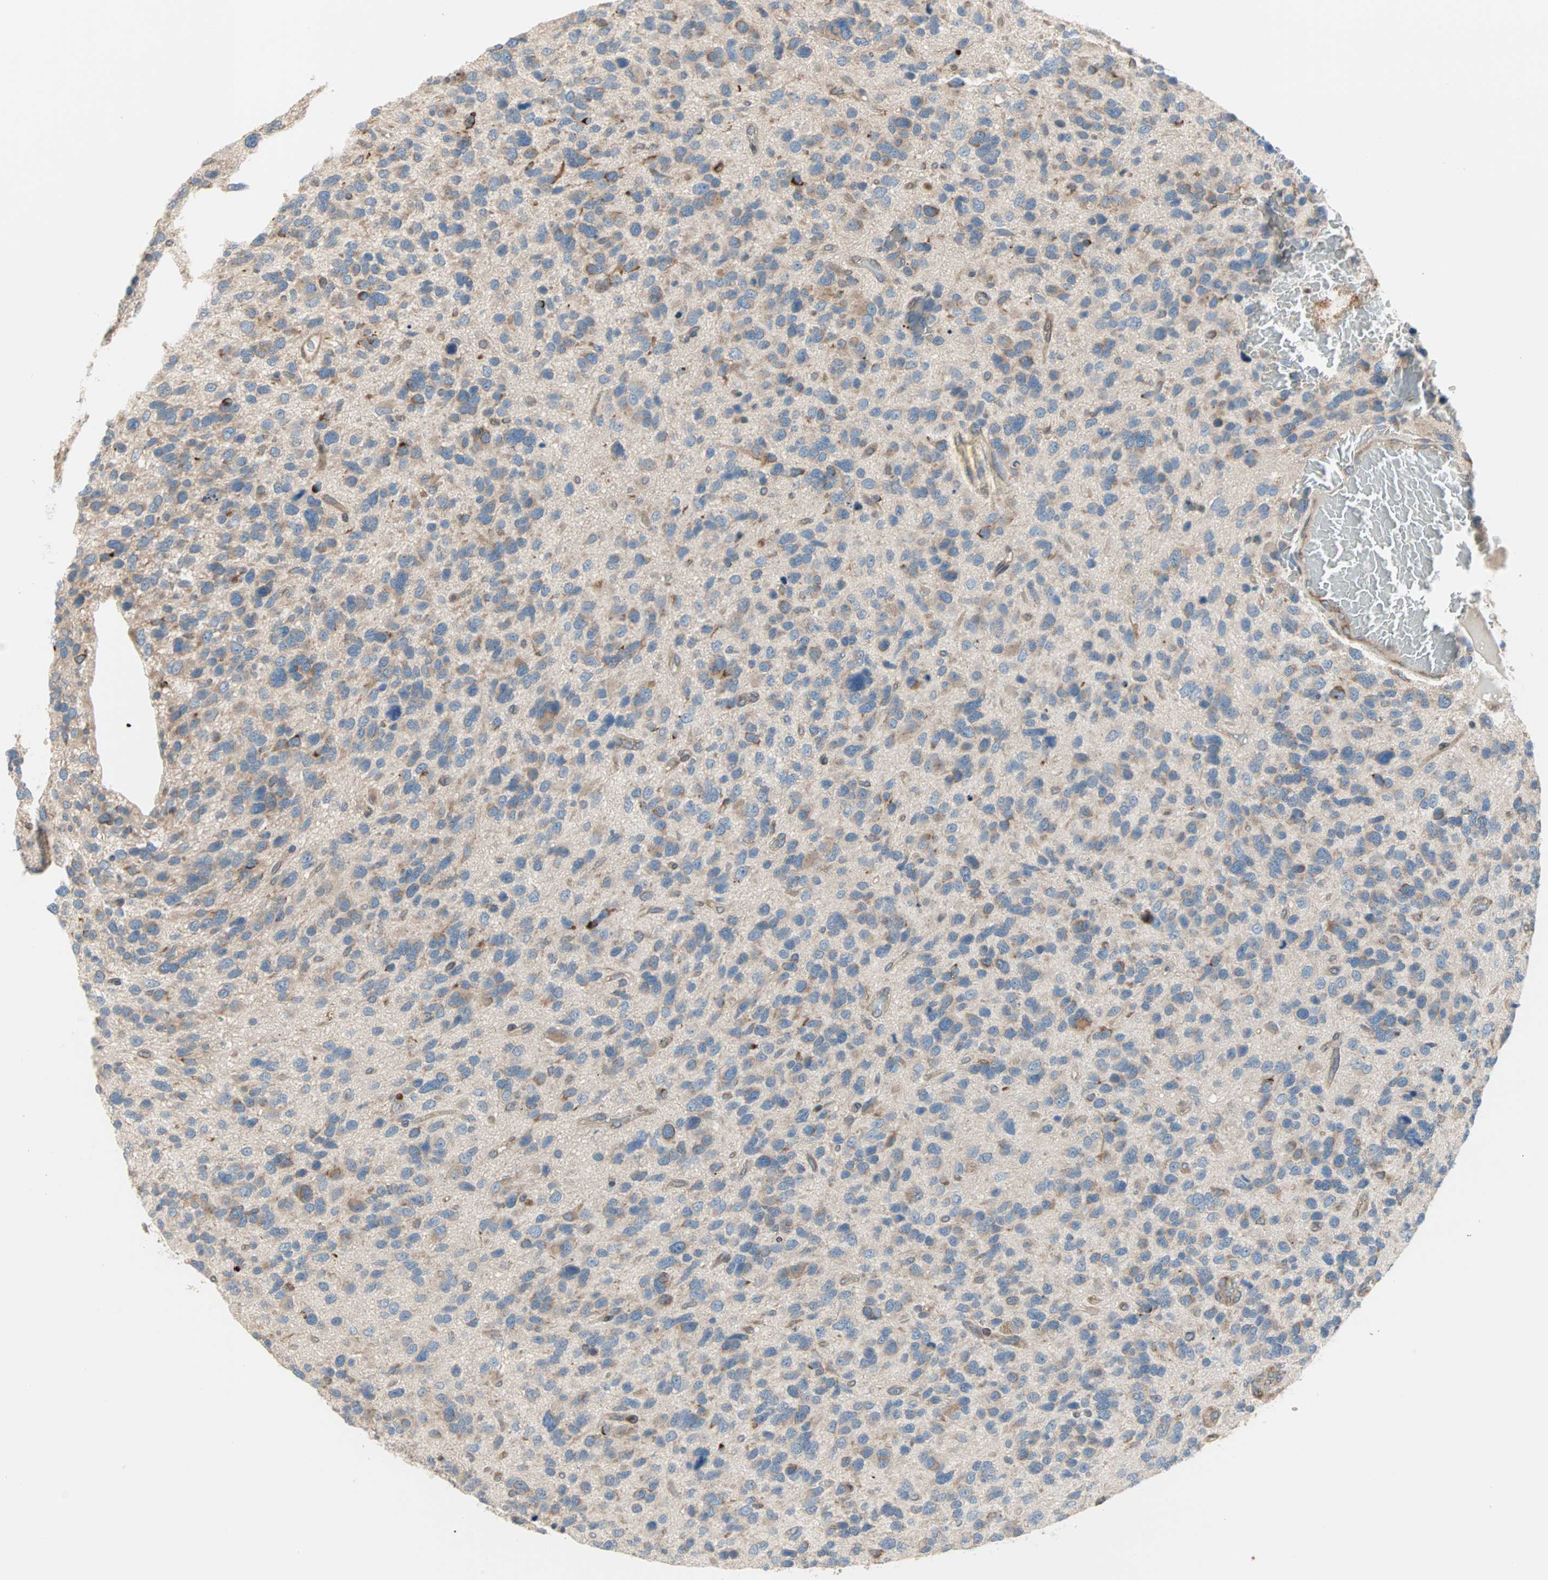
{"staining": {"intensity": "moderate", "quantity": "25%-75%", "location": "cytoplasmic/membranous"}, "tissue": "glioma", "cell_type": "Tumor cells", "image_type": "cancer", "snomed": [{"axis": "morphology", "description": "Glioma, malignant, High grade"}, {"axis": "topography", "description": "Brain"}], "caption": "Immunohistochemical staining of human malignant glioma (high-grade) exhibits moderate cytoplasmic/membranous protein positivity in approximately 25%-75% of tumor cells.", "gene": "SAR1A", "patient": {"sex": "female", "age": 58}}